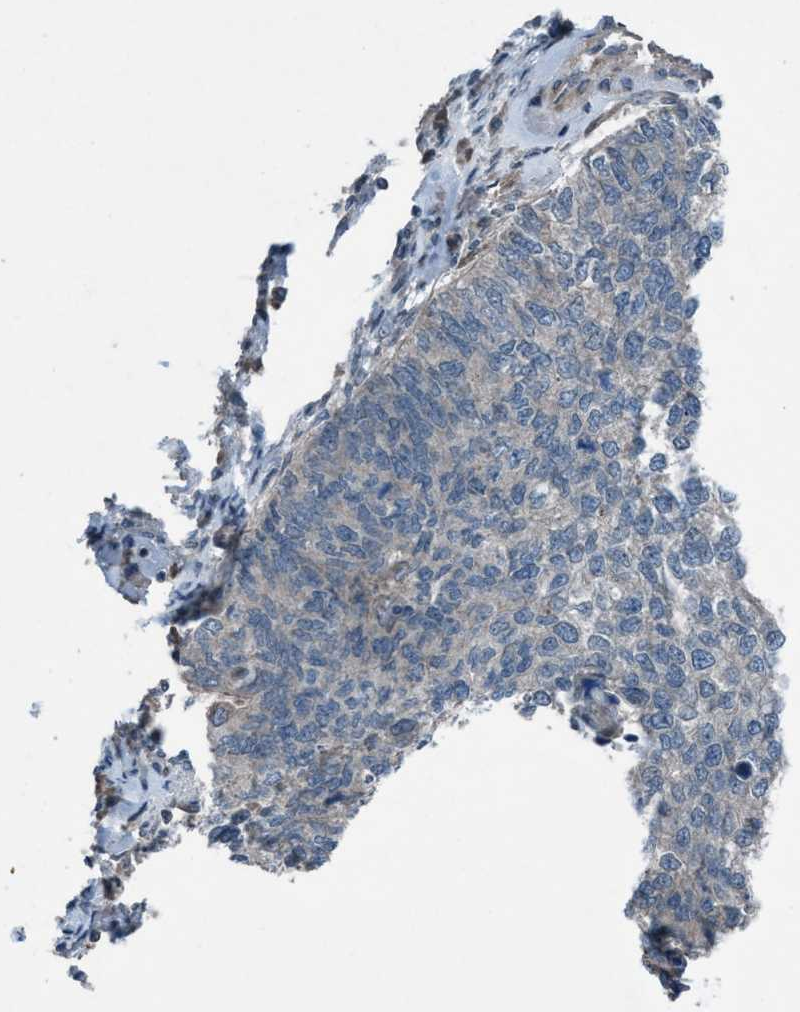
{"staining": {"intensity": "weak", "quantity": "<25%", "location": "cytoplasmic/membranous"}, "tissue": "cervical cancer", "cell_type": "Tumor cells", "image_type": "cancer", "snomed": [{"axis": "morphology", "description": "Squamous cell carcinoma, NOS"}, {"axis": "topography", "description": "Cervix"}], "caption": "Tumor cells are negative for brown protein staining in cervical squamous cell carcinoma.", "gene": "NISCH", "patient": {"sex": "female", "age": 63}}